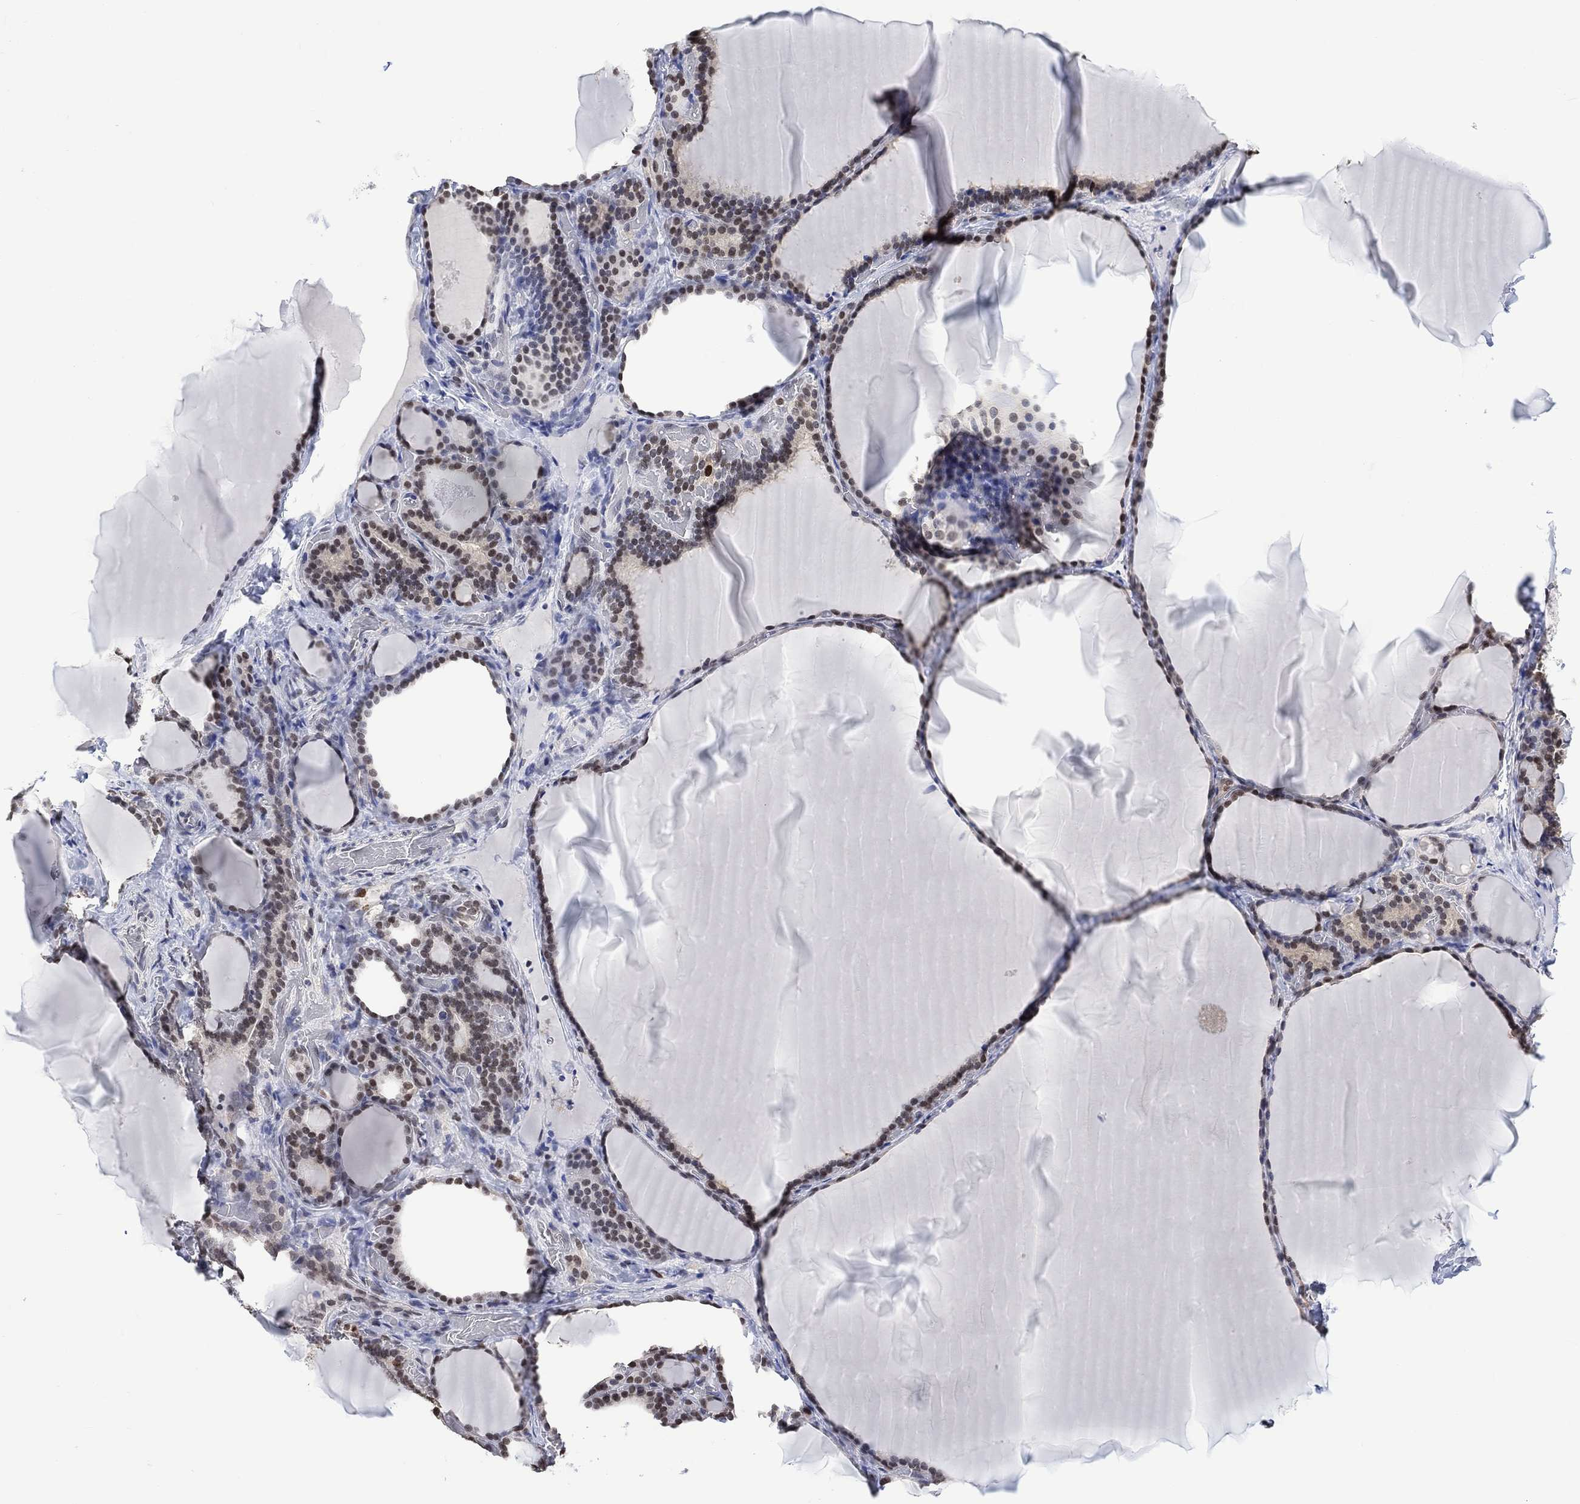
{"staining": {"intensity": "moderate", "quantity": "25%-75%", "location": "nuclear"}, "tissue": "thyroid gland", "cell_type": "Glandular cells", "image_type": "normal", "snomed": [{"axis": "morphology", "description": "Normal tissue, NOS"}, {"axis": "morphology", "description": "Hyperplasia, NOS"}, {"axis": "topography", "description": "Thyroid gland"}], "caption": "High-magnification brightfield microscopy of normal thyroid gland stained with DAB (3,3'-diaminobenzidine) (brown) and counterstained with hematoxylin (blue). glandular cells exhibit moderate nuclear expression is appreciated in about25%-75% of cells. (IHC, brightfield microscopy, high magnification).", "gene": "RAD54L2", "patient": {"sex": "female", "age": 27}}